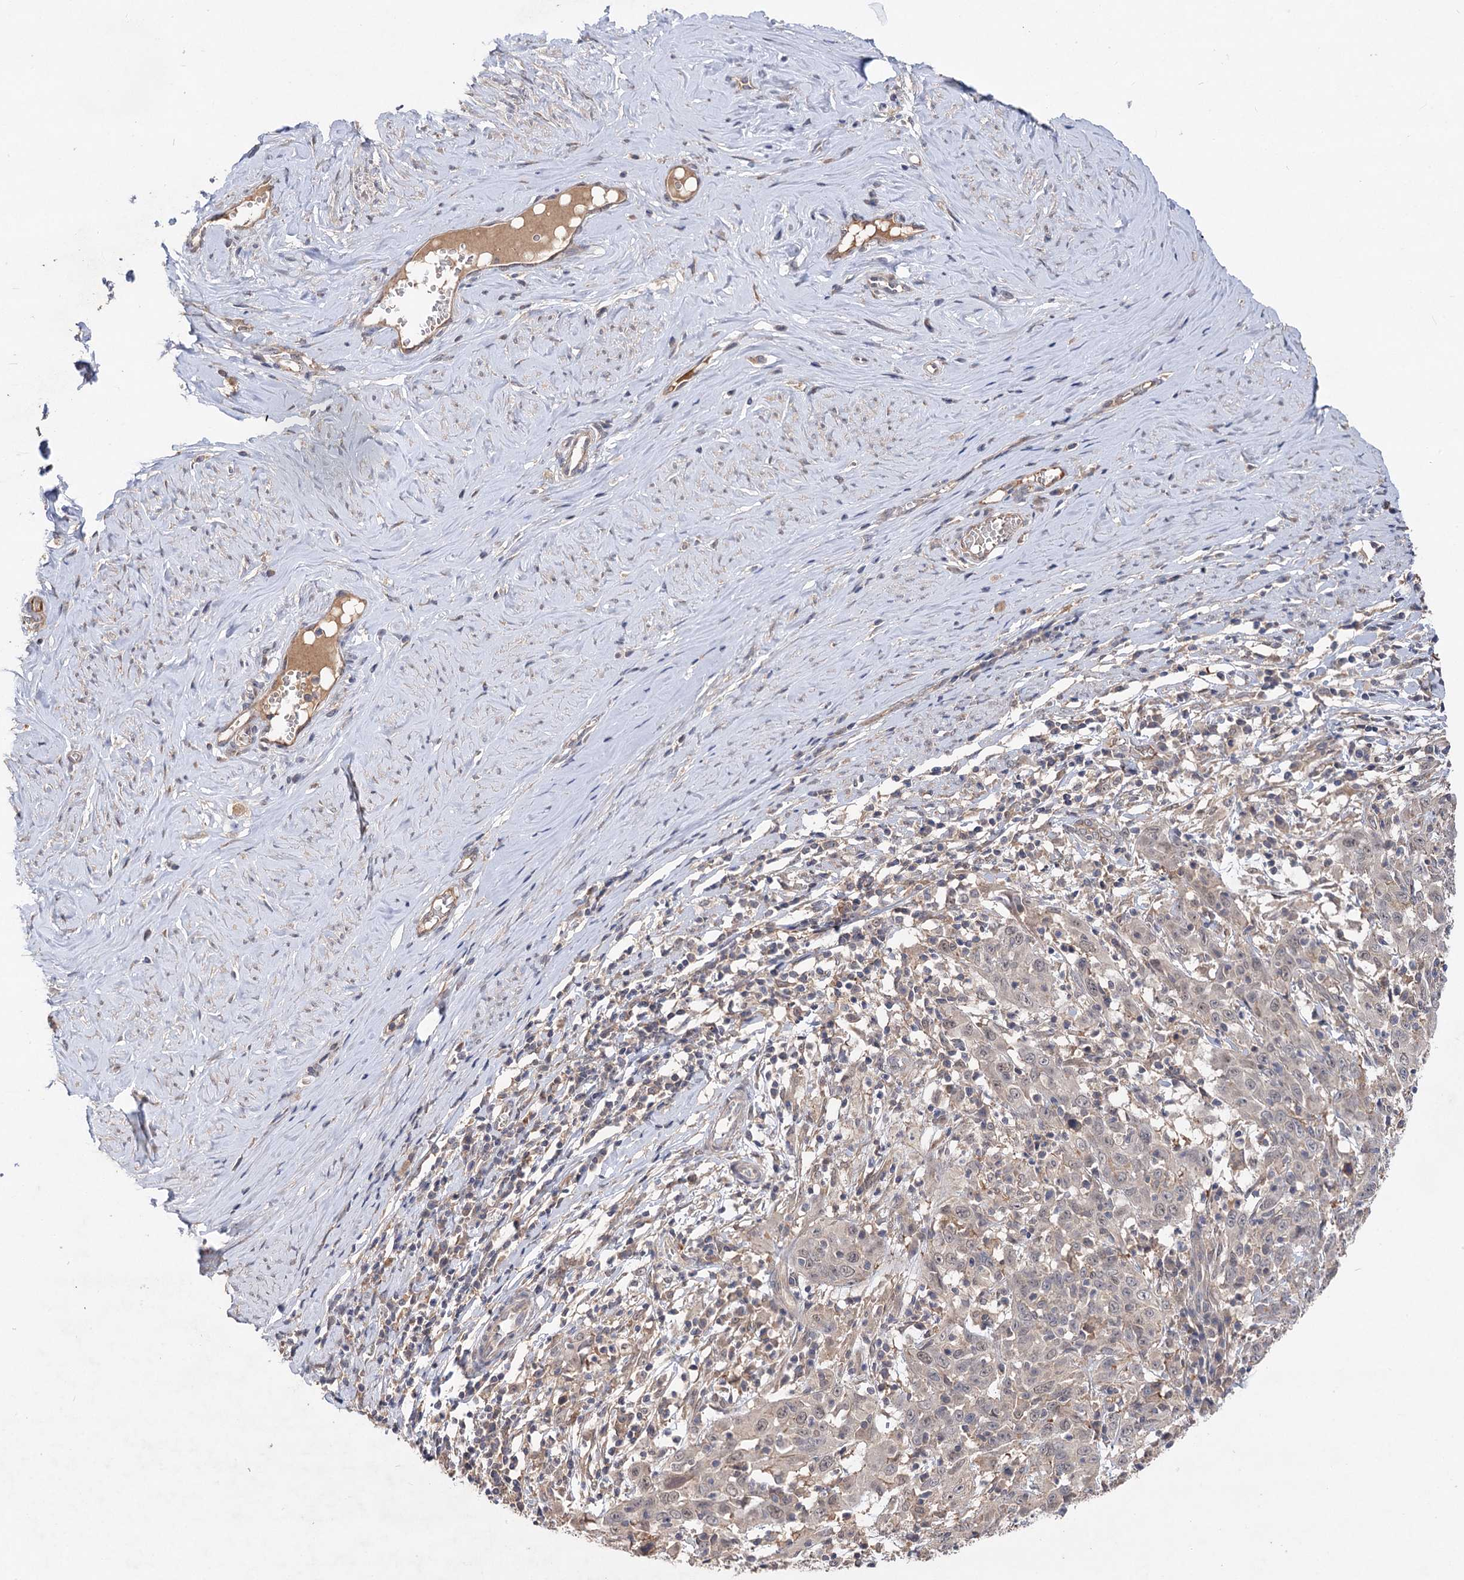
{"staining": {"intensity": "negative", "quantity": "none", "location": "none"}, "tissue": "cervical cancer", "cell_type": "Tumor cells", "image_type": "cancer", "snomed": [{"axis": "morphology", "description": "Squamous cell carcinoma, NOS"}, {"axis": "topography", "description": "Cervix"}], "caption": "This is a histopathology image of immunohistochemistry staining of cervical cancer (squamous cell carcinoma), which shows no staining in tumor cells.", "gene": "NUDCD2", "patient": {"sex": "female", "age": 46}}